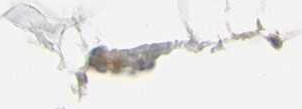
{"staining": {"intensity": "weak", "quantity": ">75%", "location": "cytoplasmic/membranous"}, "tissue": "adipose tissue", "cell_type": "Adipocytes", "image_type": "normal", "snomed": [{"axis": "morphology", "description": "Normal tissue, NOS"}, {"axis": "topography", "description": "Breast"}, {"axis": "topography", "description": "Adipose tissue"}], "caption": "Immunohistochemical staining of unremarkable adipose tissue exhibits low levels of weak cytoplasmic/membranous staining in about >75% of adipocytes. (Stains: DAB in brown, nuclei in blue, Microscopy: brightfield microscopy at high magnification).", "gene": "FNDC3B", "patient": {"sex": "female", "age": 25}}